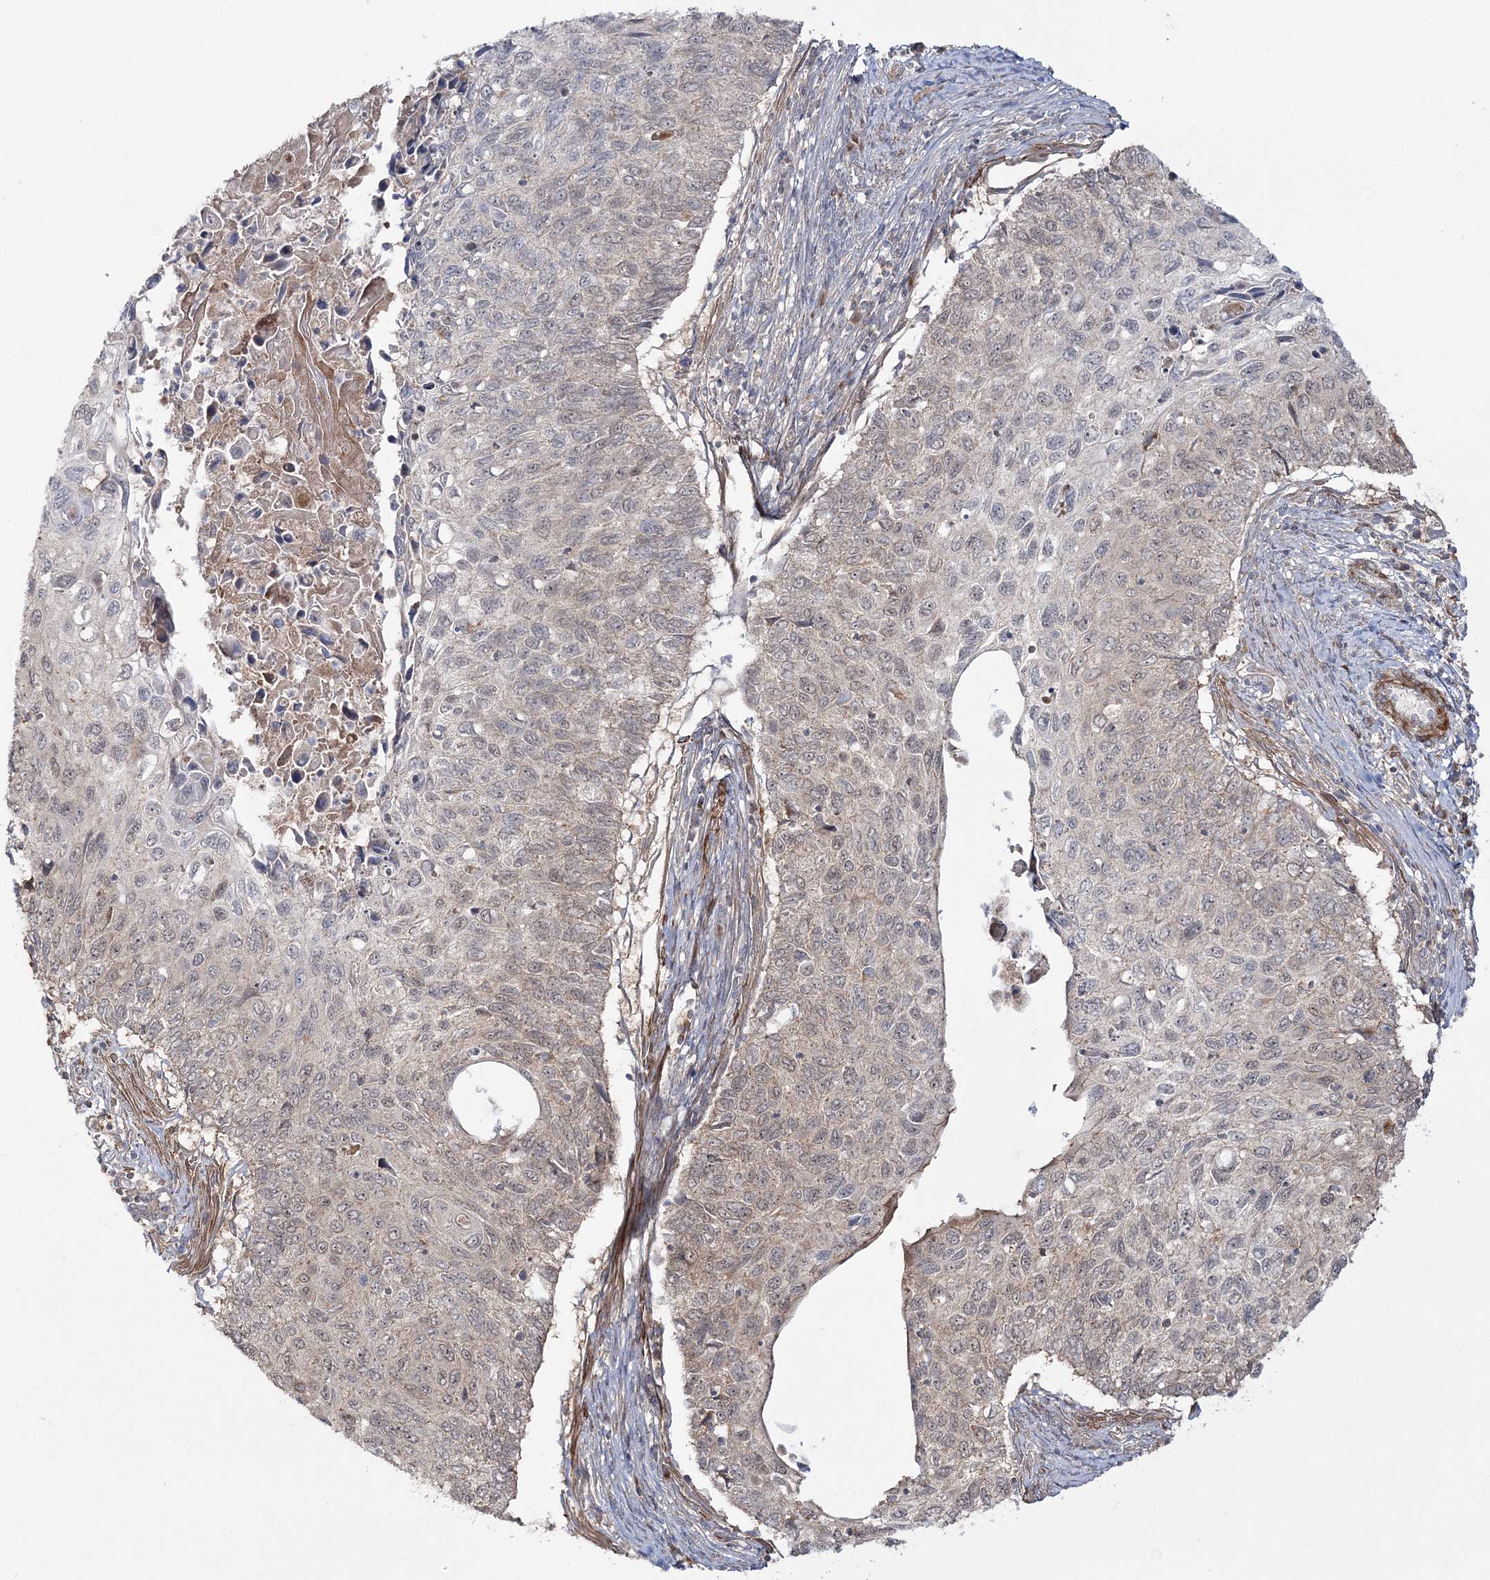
{"staining": {"intensity": "weak", "quantity": "25%-75%", "location": "cytoplasmic/membranous"}, "tissue": "cervical cancer", "cell_type": "Tumor cells", "image_type": "cancer", "snomed": [{"axis": "morphology", "description": "Squamous cell carcinoma, NOS"}, {"axis": "topography", "description": "Cervix"}], "caption": "IHC (DAB) staining of human cervical squamous cell carcinoma shows weak cytoplasmic/membranous protein positivity in about 25%-75% of tumor cells.", "gene": "MOCS2", "patient": {"sex": "female", "age": 70}}